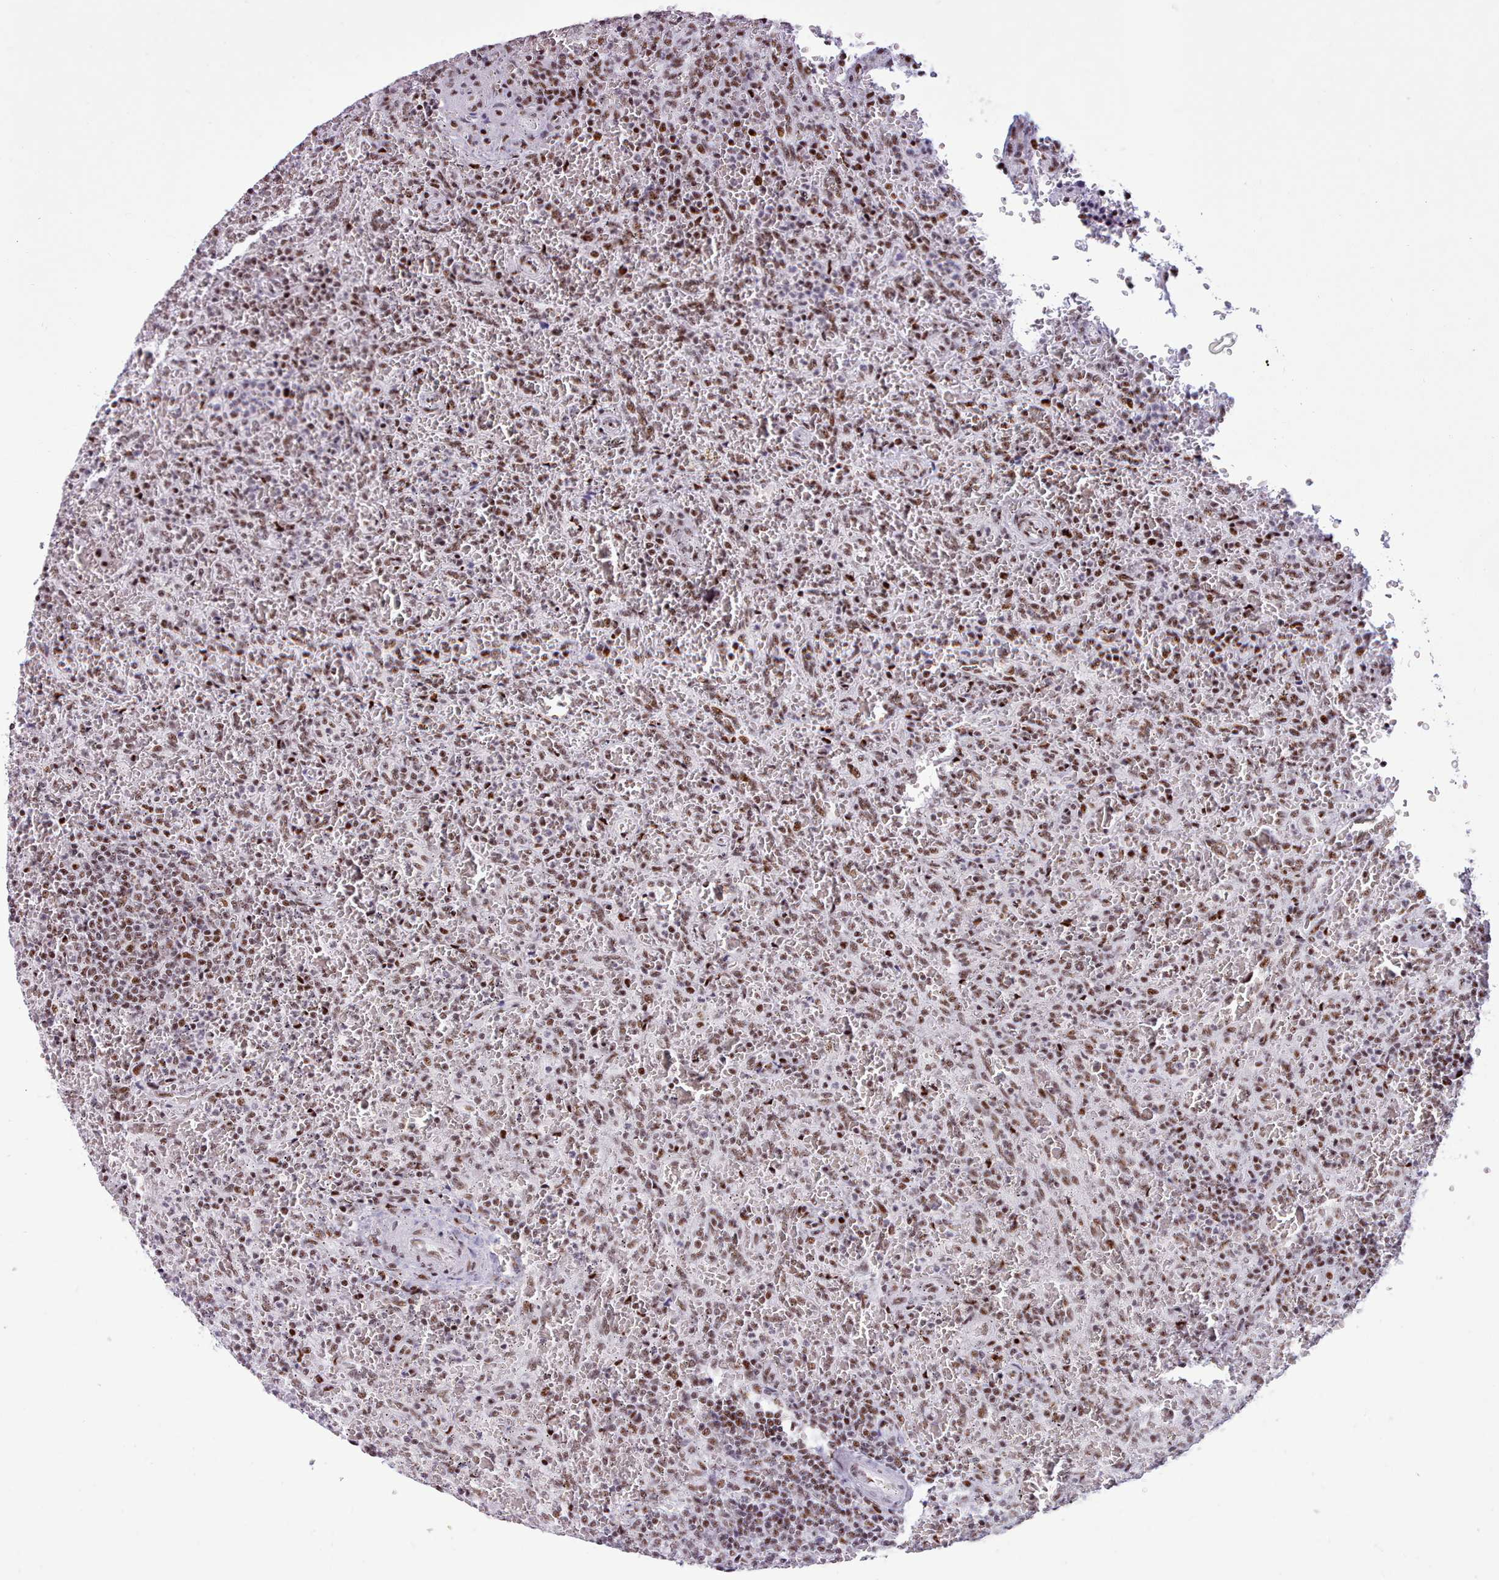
{"staining": {"intensity": "moderate", "quantity": ">75%", "location": "nuclear"}, "tissue": "lymphoma", "cell_type": "Tumor cells", "image_type": "cancer", "snomed": [{"axis": "morphology", "description": "Malignant lymphoma, non-Hodgkin's type, Low grade"}, {"axis": "topography", "description": "Spleen"}], "caption": "The photomicrograph reveals a brown stain indicating the presence of a protein in the nuclear of tumor cells in lymphoma.", "gene": "TMEM35B", "patient": {"sex": "female", "age": 64}}